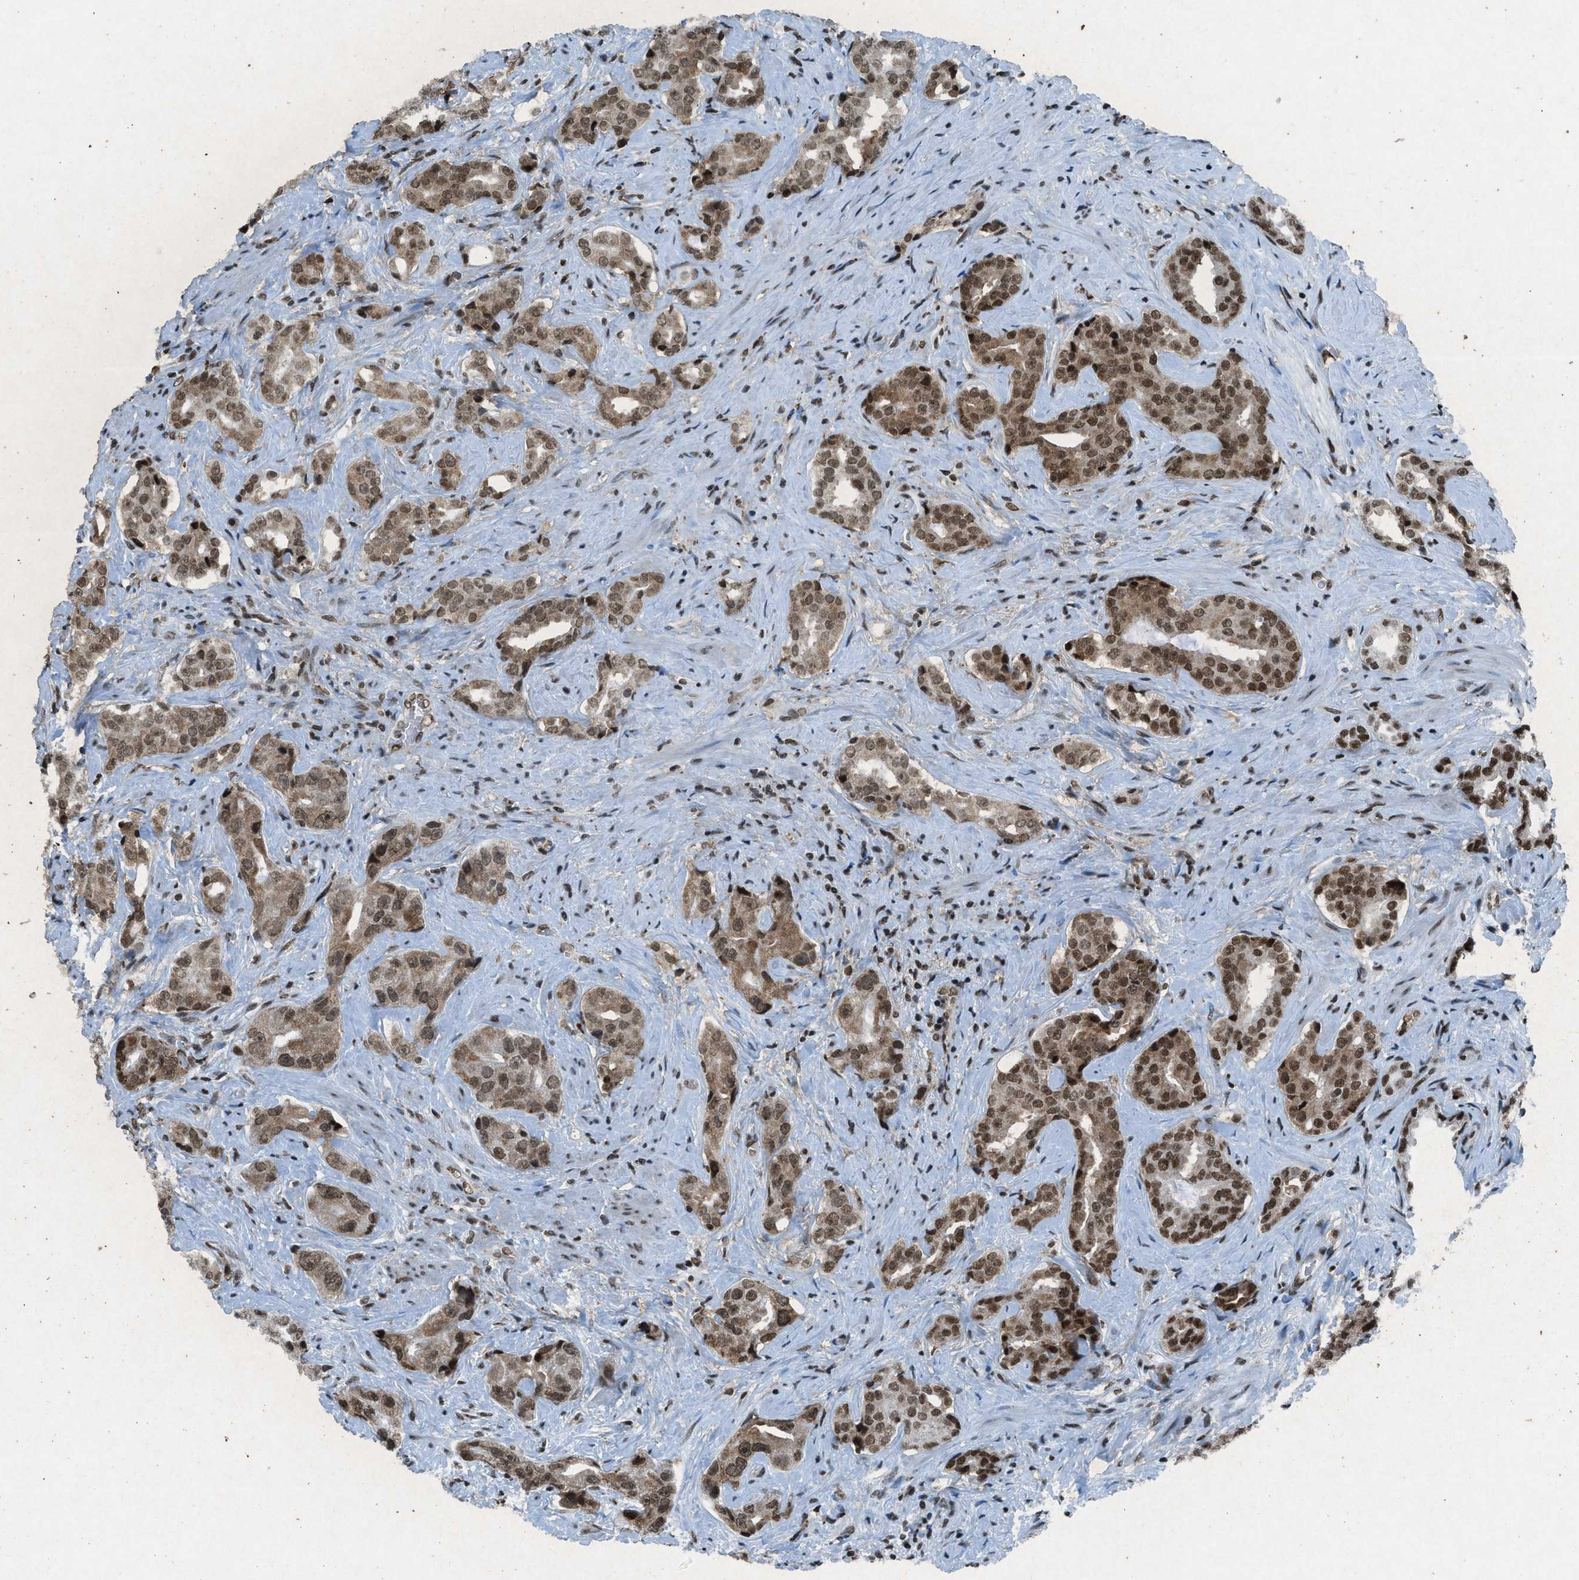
{"staining": {"intensity": "moderate", "quantity": ">75%", "location": "nuclear"}, "tissue": "prostate cancer", "cell_type": "Tumor cells", "image_type": "cancer", "snomed": [{"axis": "morphology", "description": "Adenocarcinoma, High grade"}, {"axis": "topography", "description": "Prostate"}], "caption": "Immunohistochemical staining of human prostate adenocarcinoma (high-grade) demonstrates medium levels of moderate nuclear protein expression in approximately >75% of tumor cells.", "gene": "NXF1", "patient": {"sex": "male", "age": 71}}